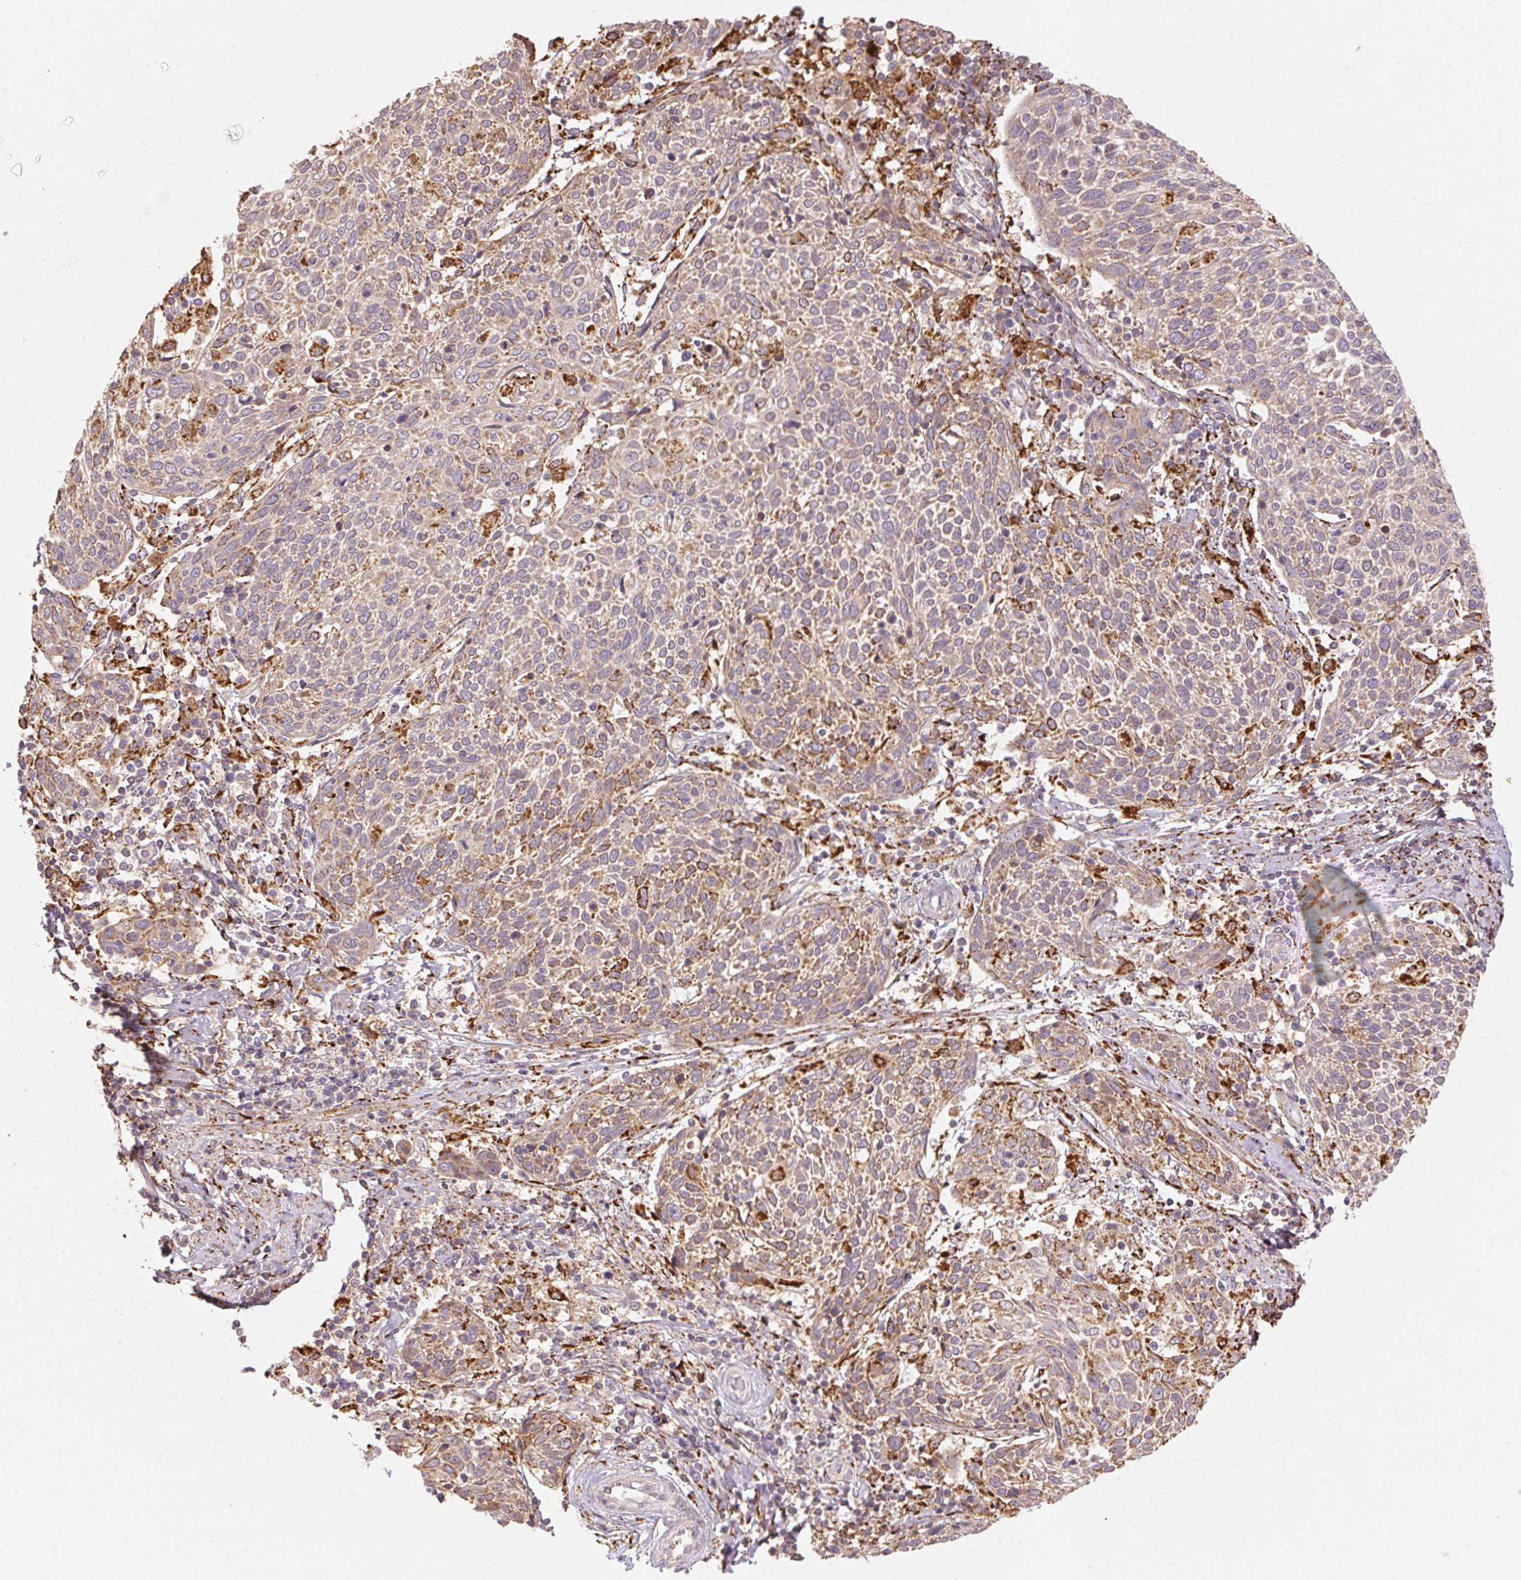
{"staining": {"intensity": "weak", "quantity": ">75%", "location": "cytoplasmic/membranous"}, "tissue": "cervical cancer", "cell_type": "Tumor cells", "image_type": "cancer", "snomed": [{"axis": "morphology", "description": "Squamous cell carcinoma, NOS"}, {"axis": "topography", "description": "Cervix"}], "caption": "Squamous cell carcinoma (cervical) stained with immunohistochemistry displays weak cytoplasmic/membranous staining in approximately >75% of tumor cells.", "gene": "FNBP1L", "patient": {"sex": "female", "age": 61}}